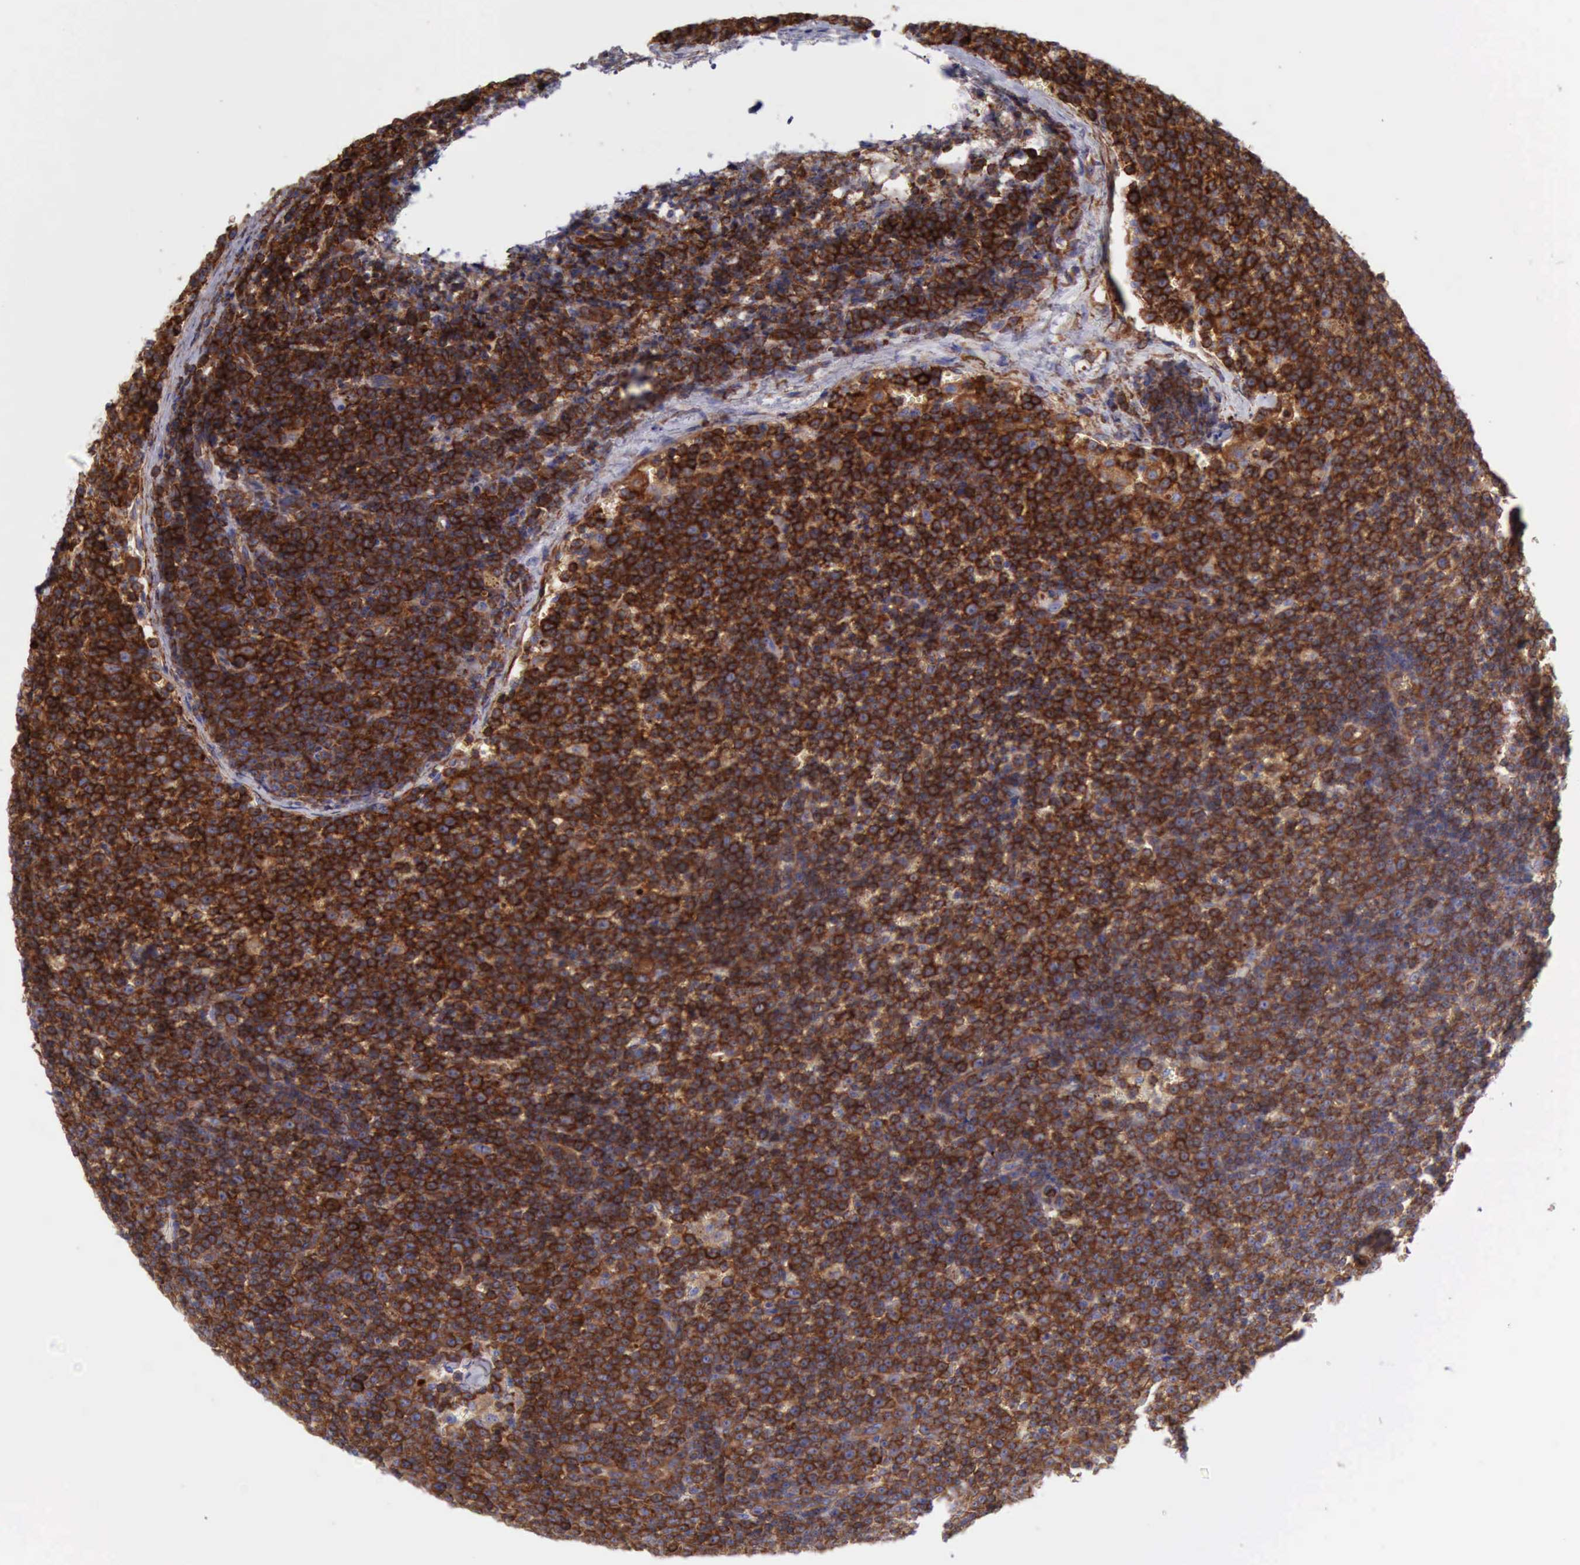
{"staining": {"intensity": "strong", "quantity": ">75%", "location": "cytoplasmic/membranous"}, "tissue": "lymphoma", "cell_type": "Tumor cells", "image_type": "cancer", "snomed": [{"axis": "morphology", "description": "Malignant lymphoma, non-Hodgkin's type, Low grade"}, {"axis": "topography", "description": "Lymph node"}], "caption": "Human low-grade malignant lymphoma, non-Hodgkin's type stained with a protein marker demonstrates strong staining in tumor cells.", "gene": "FLNA", "patient": {"sex": "male", "age": 50}}